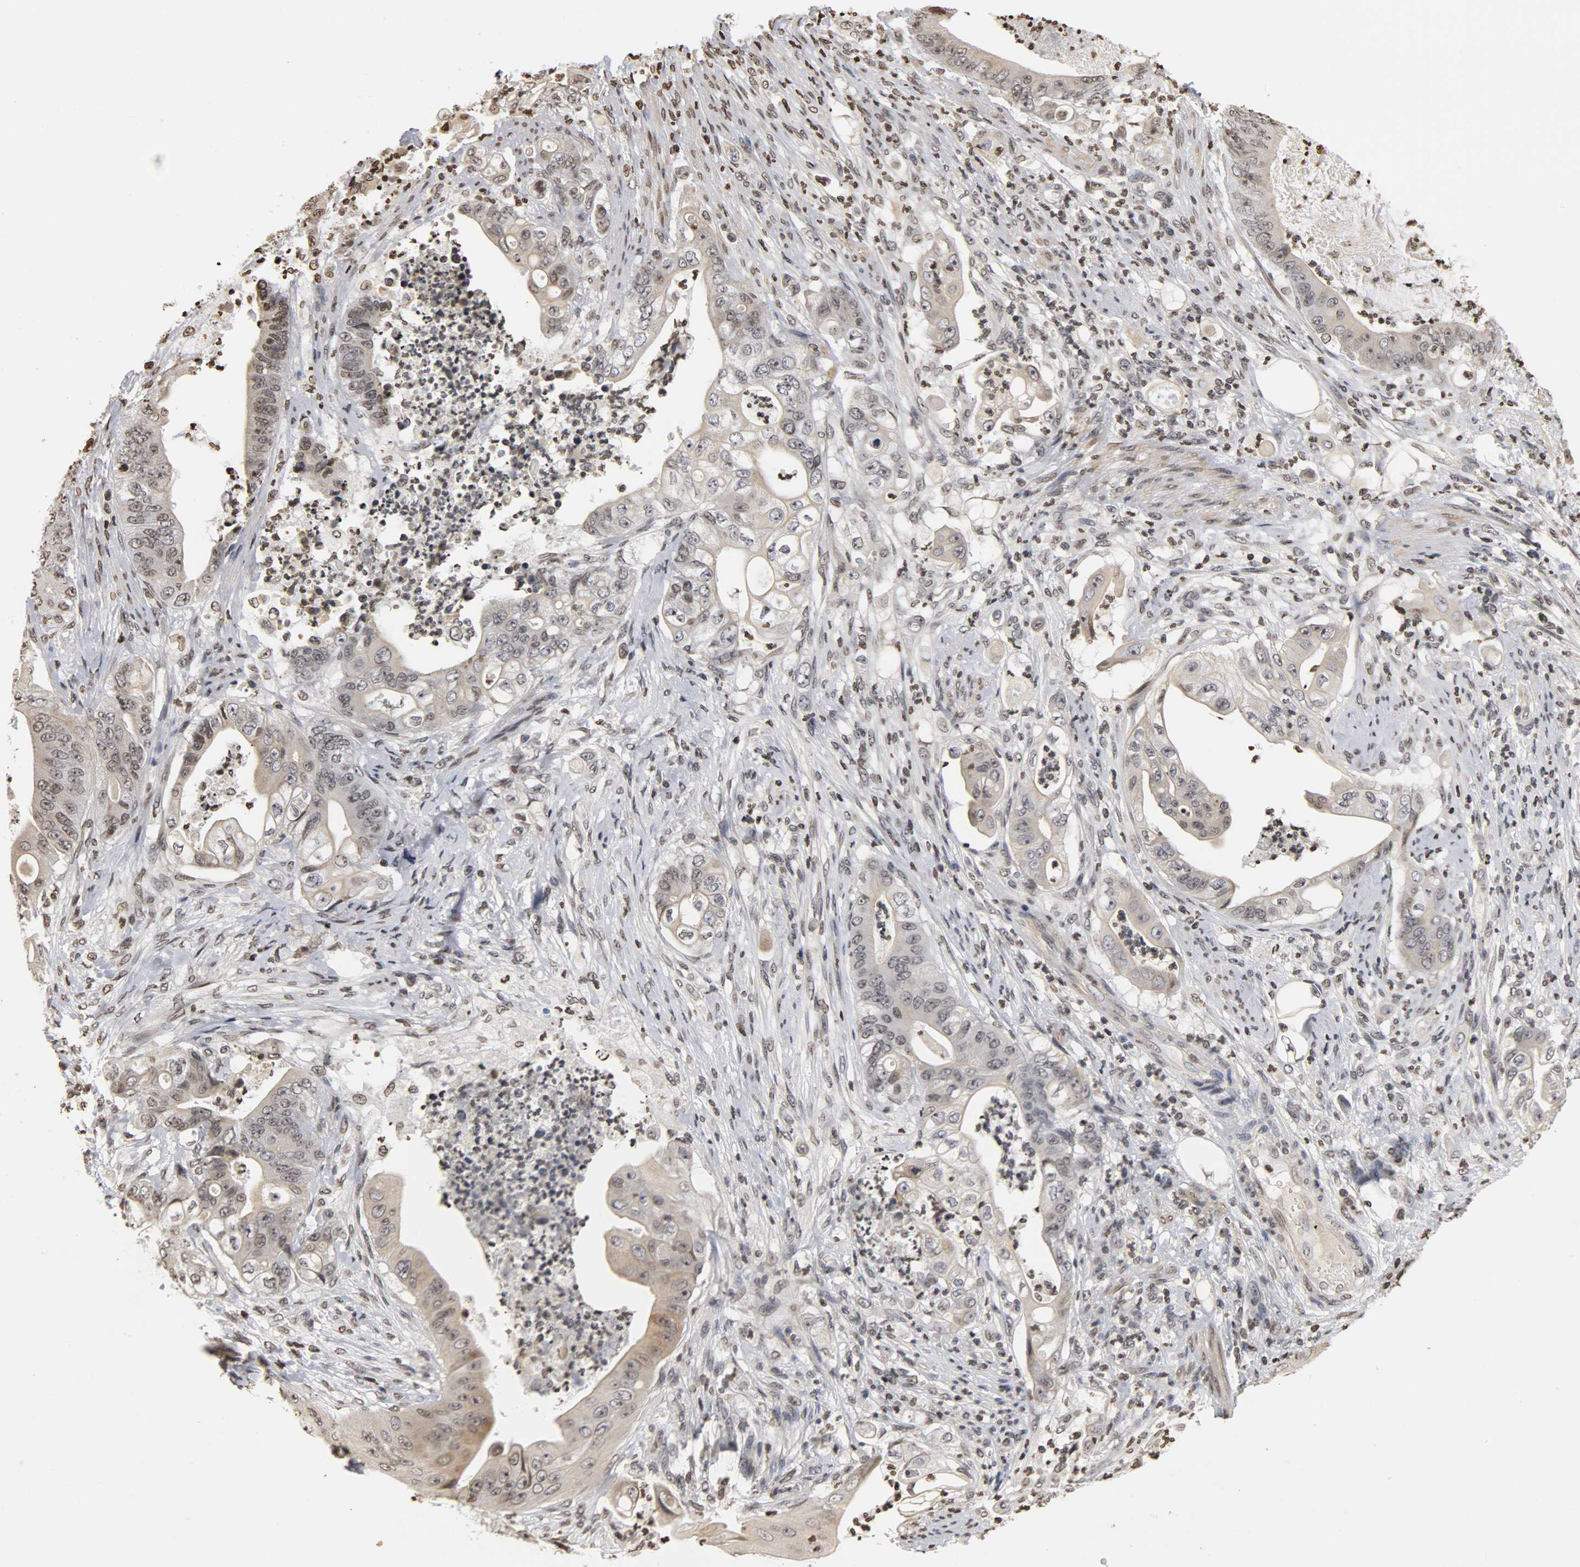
{"staining": {"intensity": "weak", "quantity": "<25%", "location": "cytoplasmic/membranous"}, "tissue": "stomach cancer", "cell_type": "Tumor cells", "image_type": "cancer", "snomed": [{"axis": "morphology", "description": "Adenocarcinoma, NOS"}, {"axis": "topography", "description": "Stomach"}], "caption": "Protein analysis of stomach cancer (adenocarcinoma) exhibits no significant expression in tumor cells. The staining was performed using DAB to visualize the protein expression in brown, while the nuclei were stained in blue with hematoxylin (Magnification: 20x).", "gene": "ERCC2", "patient": {"sex": "female", "age": 73}}